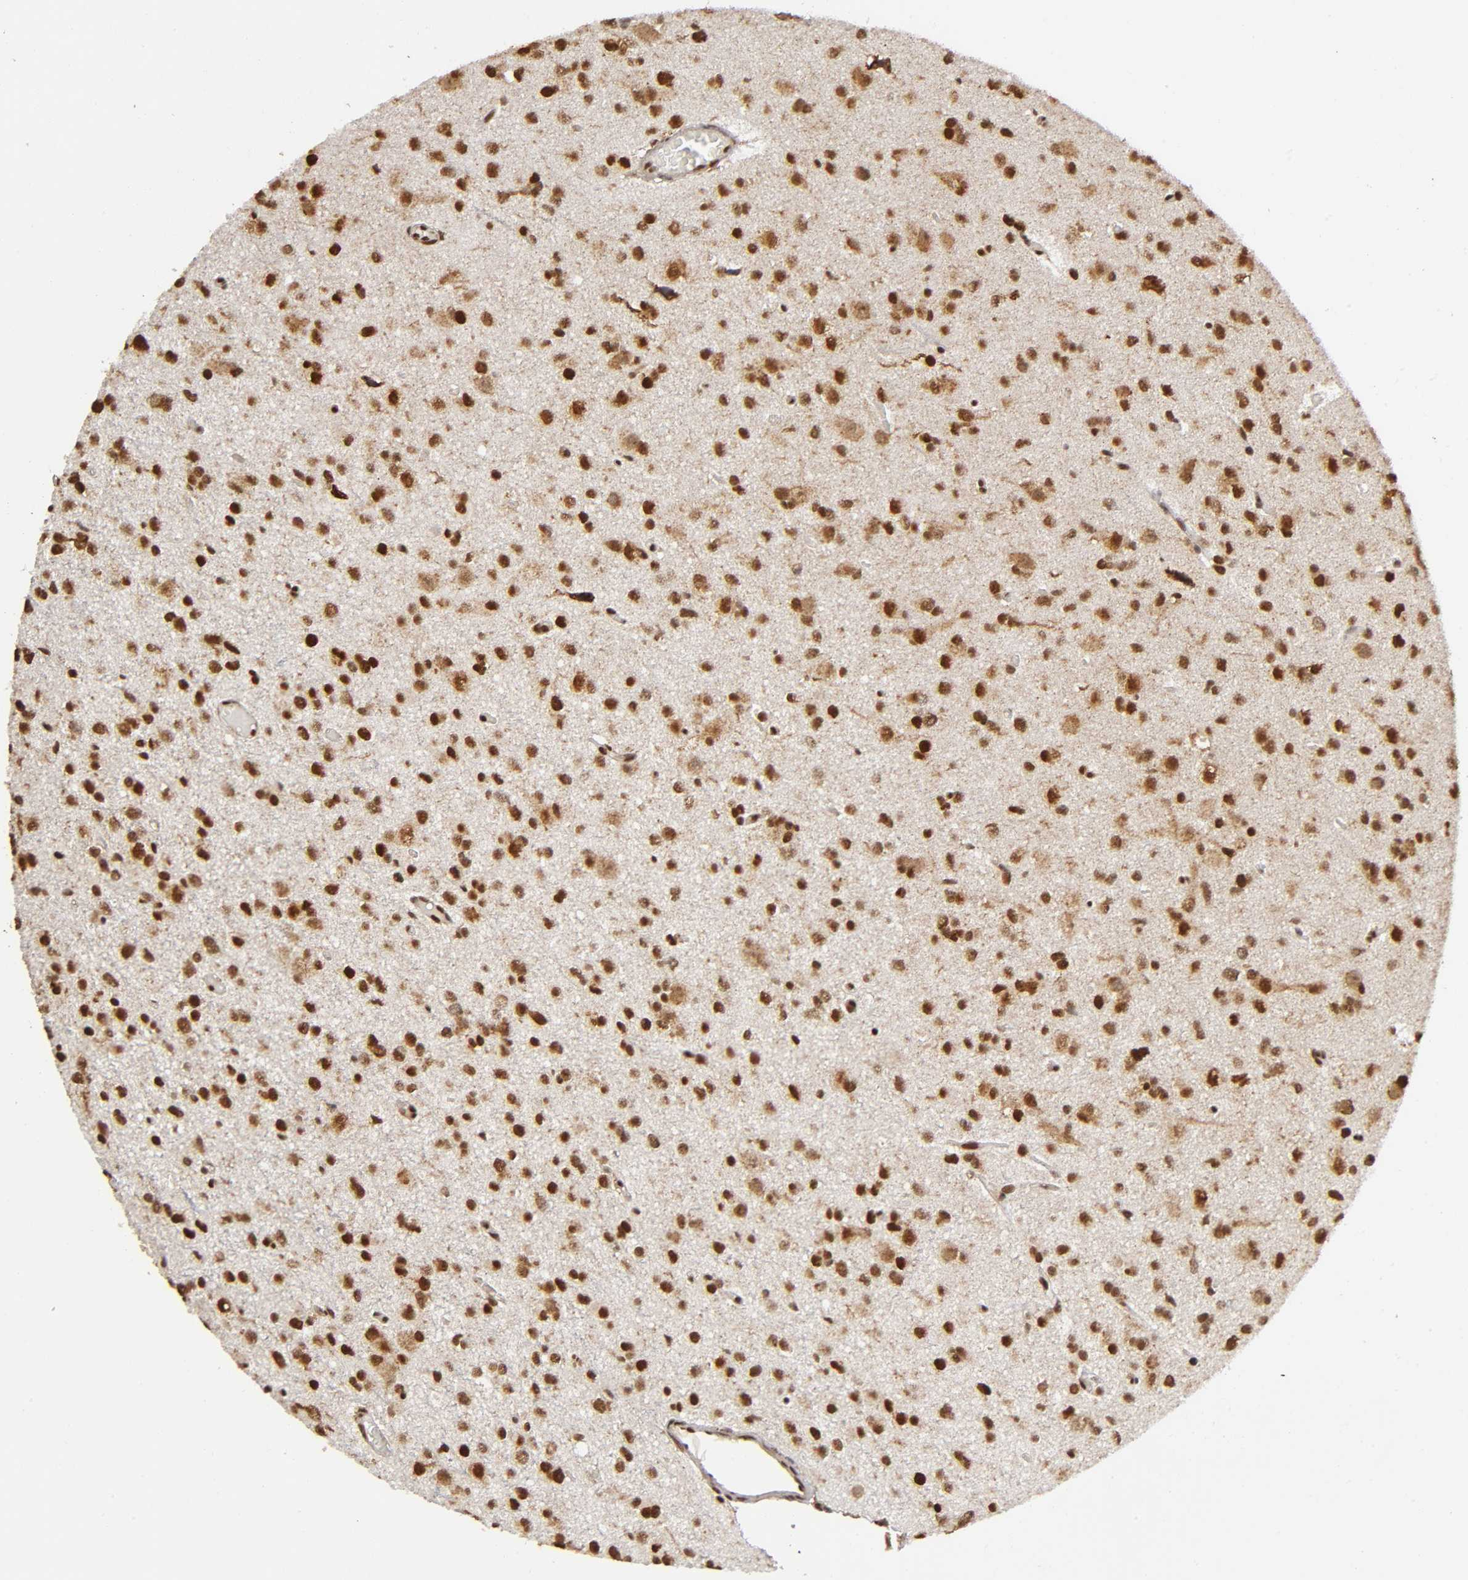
{"staining": {"intensity": "strong", "quantity": ">75%", "location": "cytoplasmic/membranous,nuclear"}, "tissue": "glioma", "cell_type": "Tumor cells", "image_type": "cancer", "snomed": [{"axis": "morphology", "description": "Glioma, malignant, Low grade"}, {"axis": "topography", "description": "Brain"}], "caption": "Glioma stained with a brown dye demonstrates strong cytoplasmic/membranous and nuclear positive positivity in about >75% of tumor cells.", "gene": "RNF122", "patient": {"sex": "male", "age": 42}}